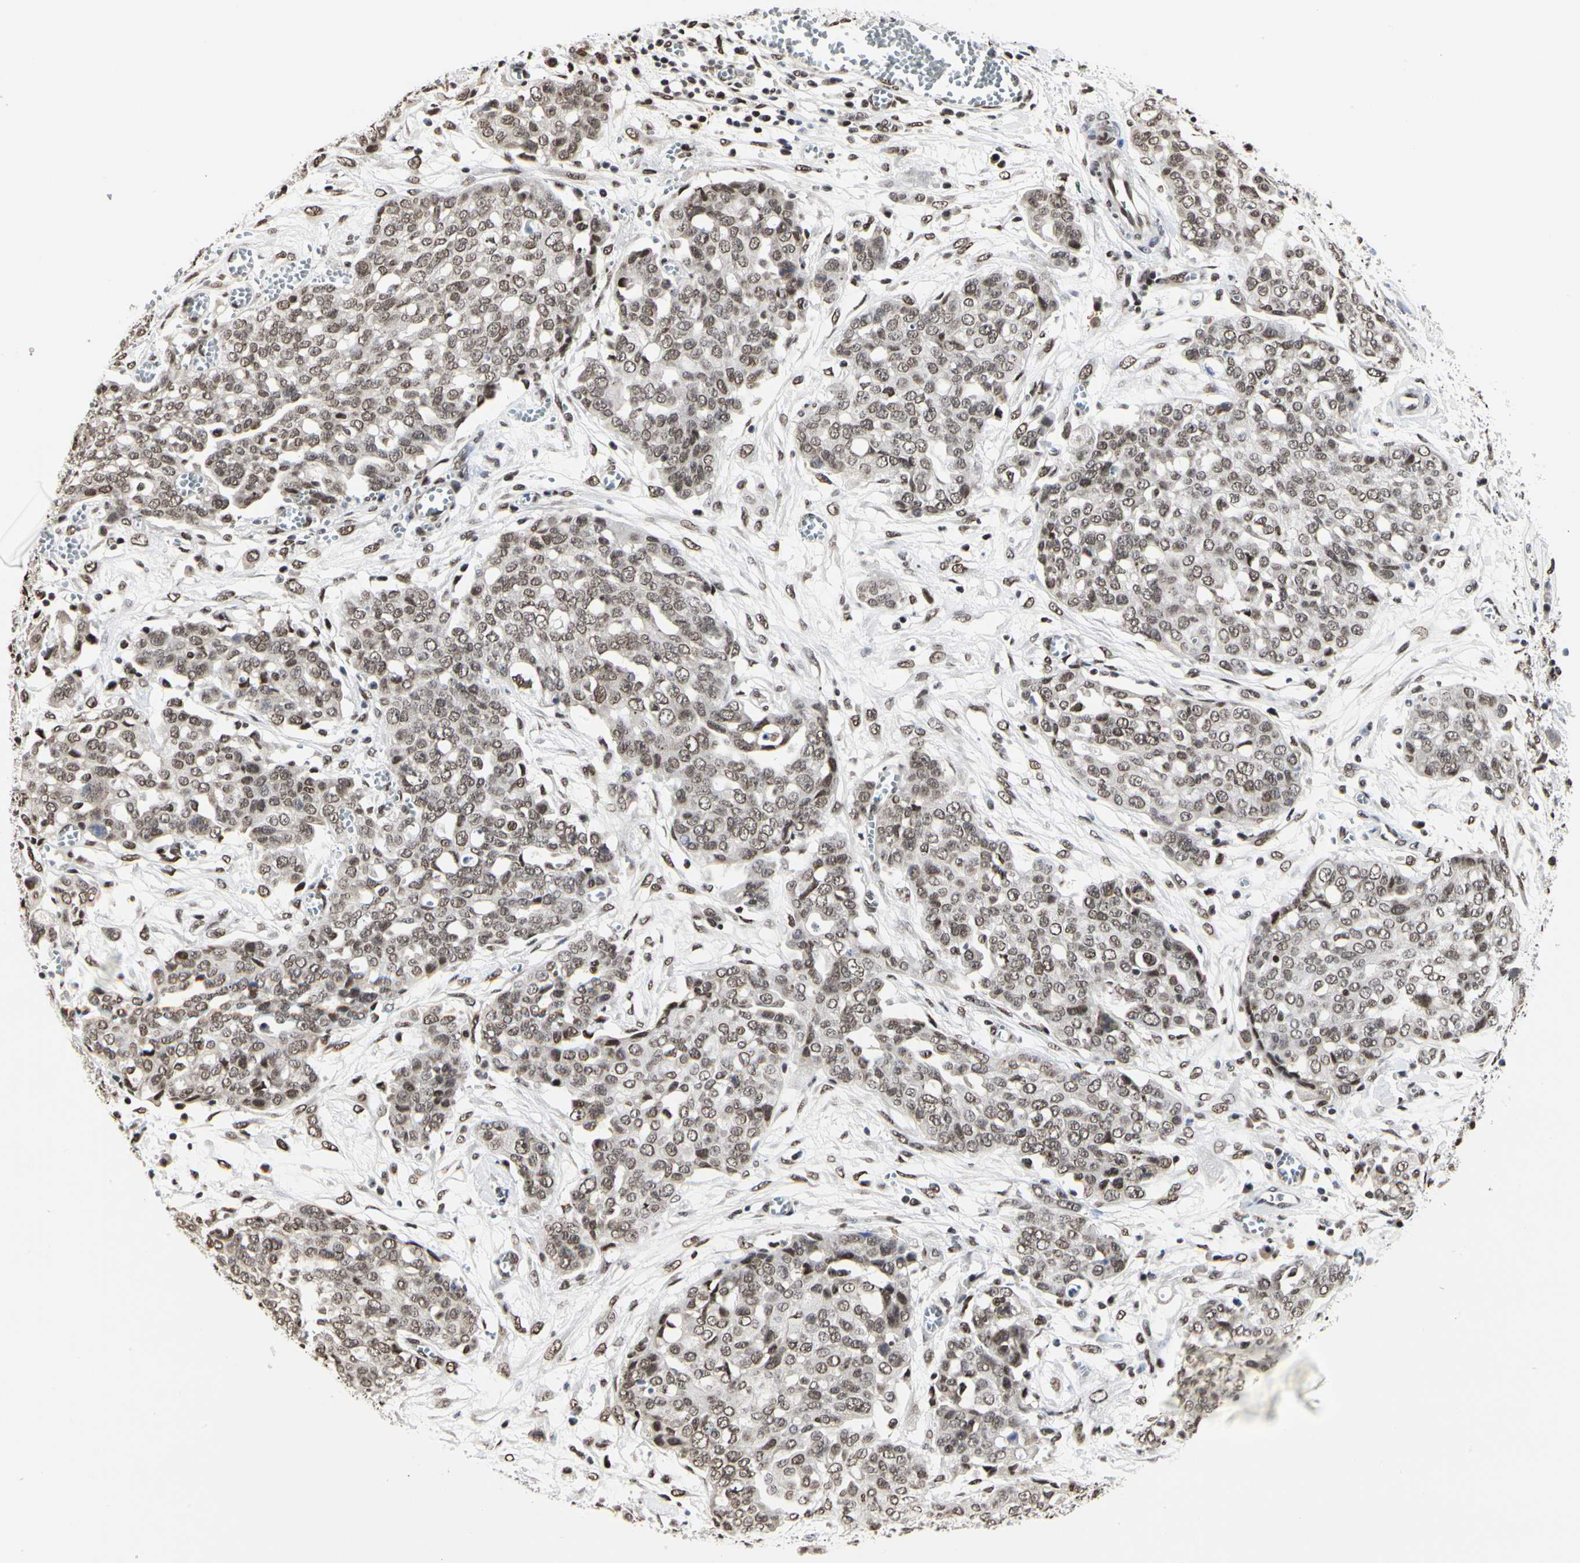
{"staining": {"intensity": "weak", "quantity": ">75%", "location": "nuclear"}, "tissue": "ovarian cancer", "cell_type": "Tumor cells", "image_type": "cancer", "snomed": [{"axis": "morphology", "description": "Cystadenocarcinoma, serous, NOS"}, {"axis": "topography", "description": "Soft tissue"}, {"axis": "topography", "description": "Ovary"}], "caption": "Immunohistochemistry (DAB (3,3'-diaminobenzidine)) staining of human serous cystadenocarcinoma (ovarian) demonstrates weak nuclear protein expression in approximately >75% of tumor cells.", "gene": "PRMT3", "patient": {"sex": "female", "age": 57}}